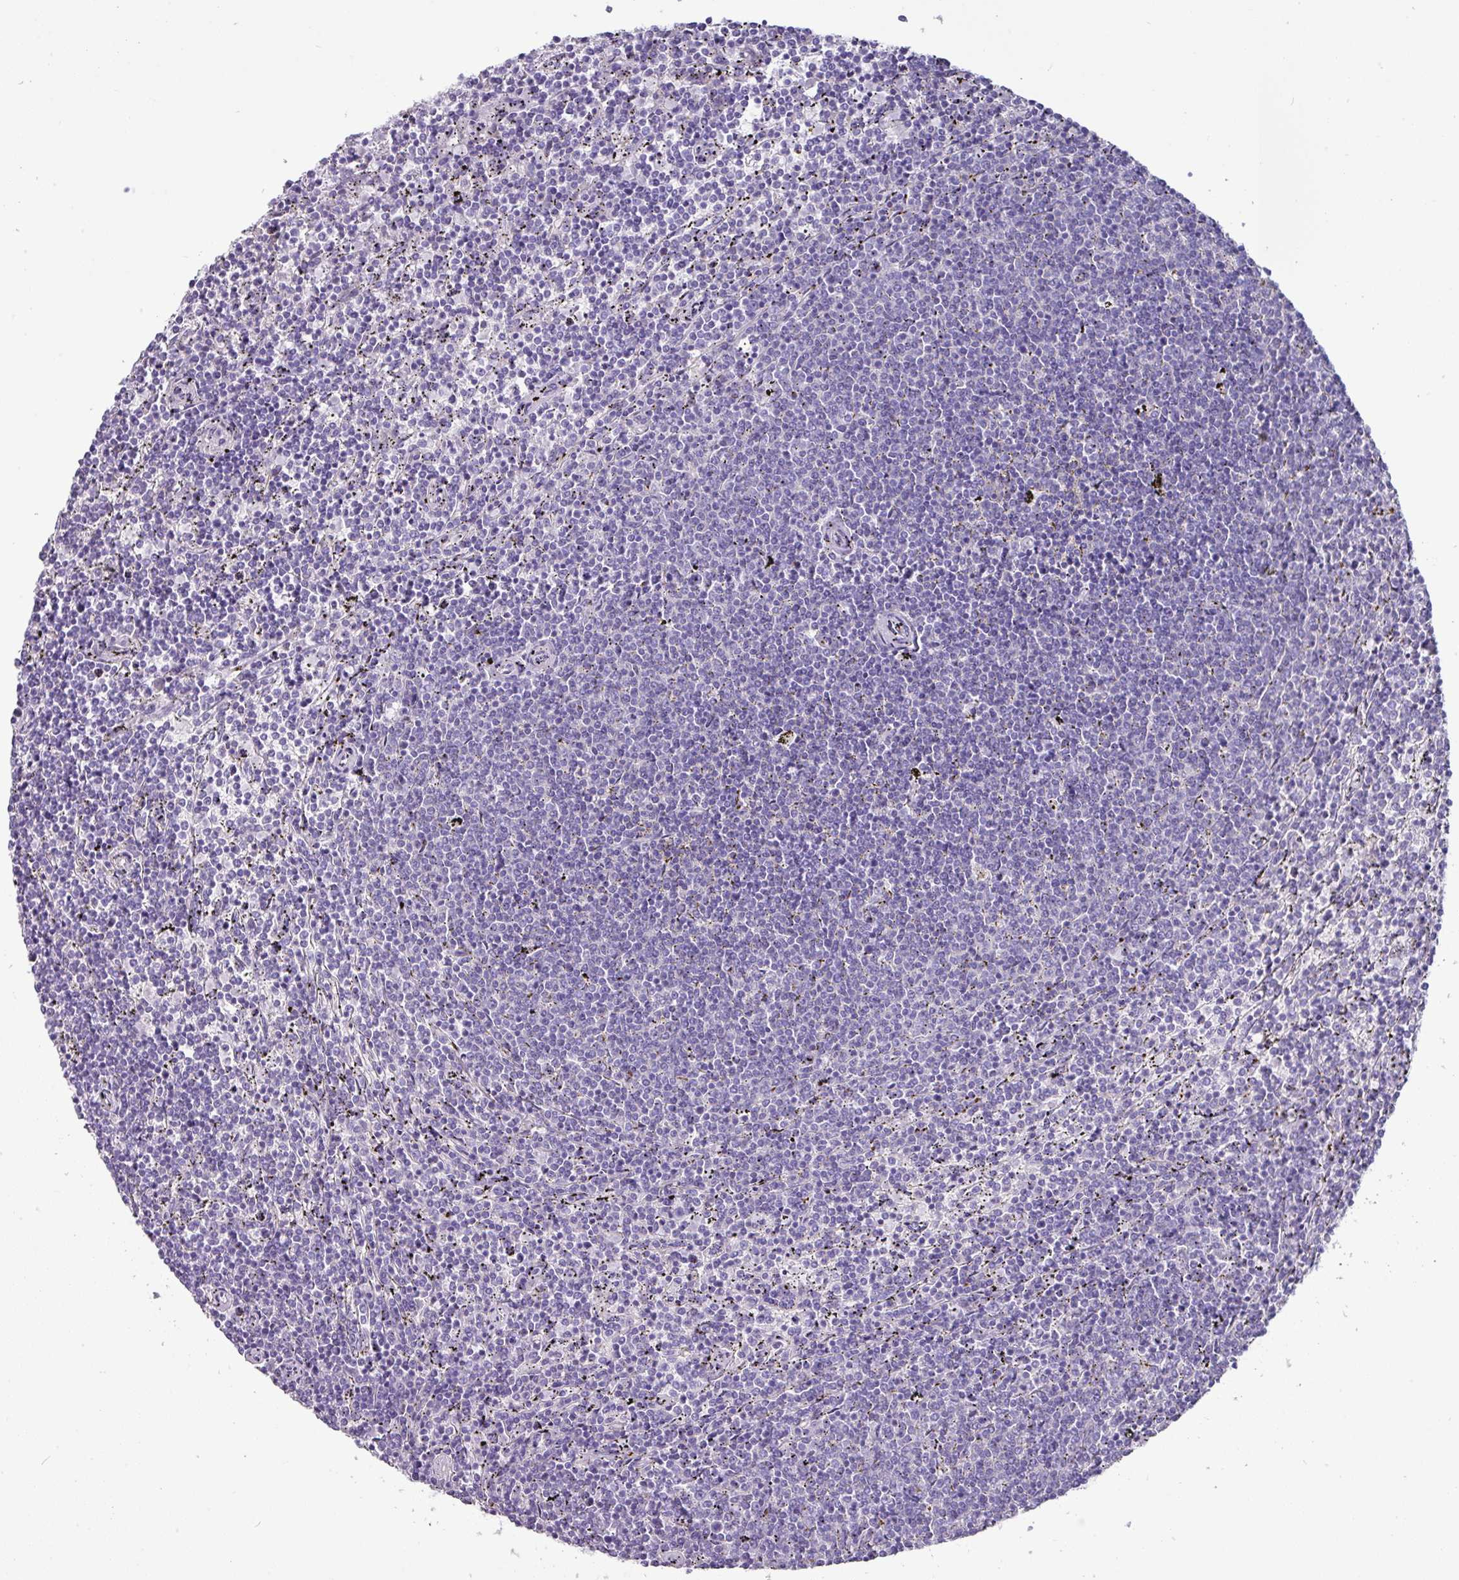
{"staining": {"intensity": "negative", "quantity": "none", "location": "none"}, "tissue": "lymphoma", "cell_type": "Tumor cells", "image_type": "cancer", "snomed": [{"axis": "morphology", "description": "Malignant lymphoma, non-Hodgkin's type, Low grade"}, {"axis": "topography", "description": "Spleen"}], "caption": "Tumor cells show no significant protein staining in lymphoma.", "gene": "GSTA3", "patient": {"sex": "female", "age": 50}}